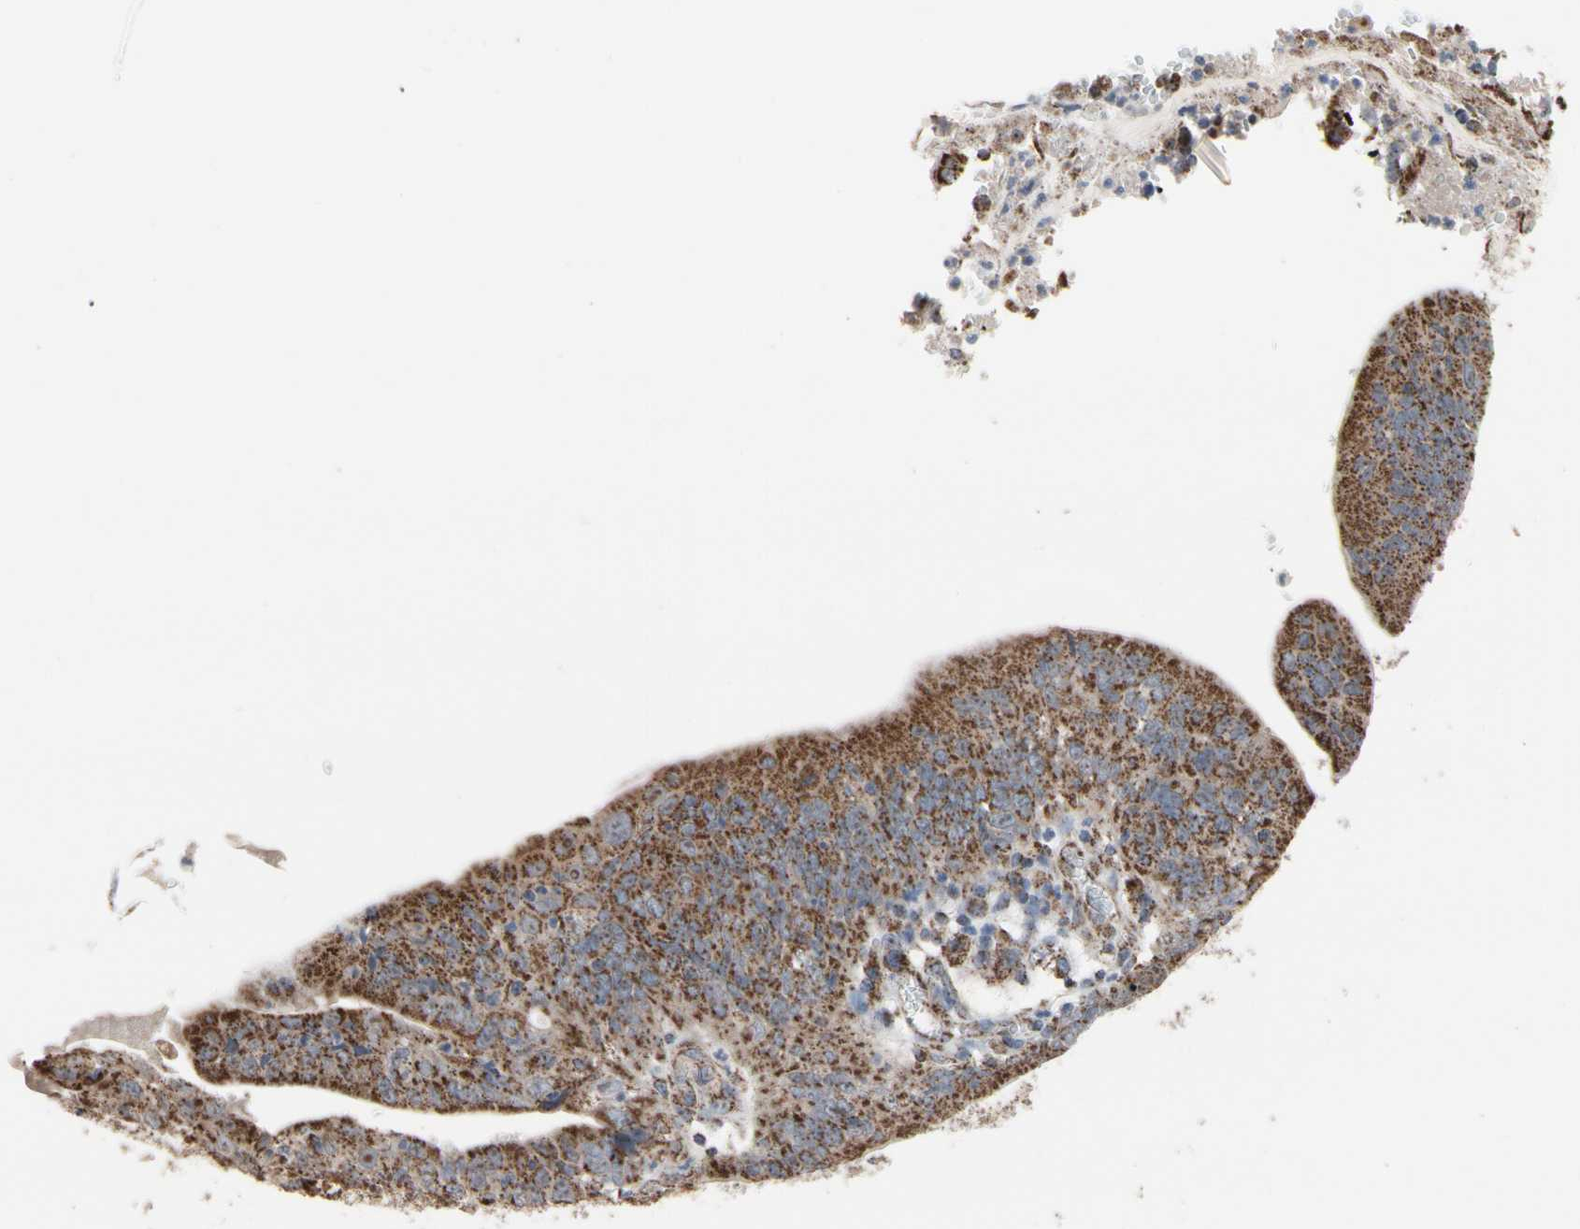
{"staining": {"intensity": "strong", "quantity": ">75%", "location": "cytoplasmic/membranous"}, "tissue": "stomach cancer", "cell_type": "Tumor cells", "image_type": "cancer", "snomed": [{"axis": "morphology", "description": "Adenocarcinoma, NOS"}, {"axis": "topography", "description": "Stomach"}], "caption": "An image of stomach adenocarcinoma stained for a protein demonstrates strong cytoplasmic/membranous brown staining in tumor cells. Using DAB (brown) and hematoxylin (blue) stains, captured at high magnification using brightfield microscopy.", "gene": "FAM110B", "patient": {"sex": "male", "age": 59}}